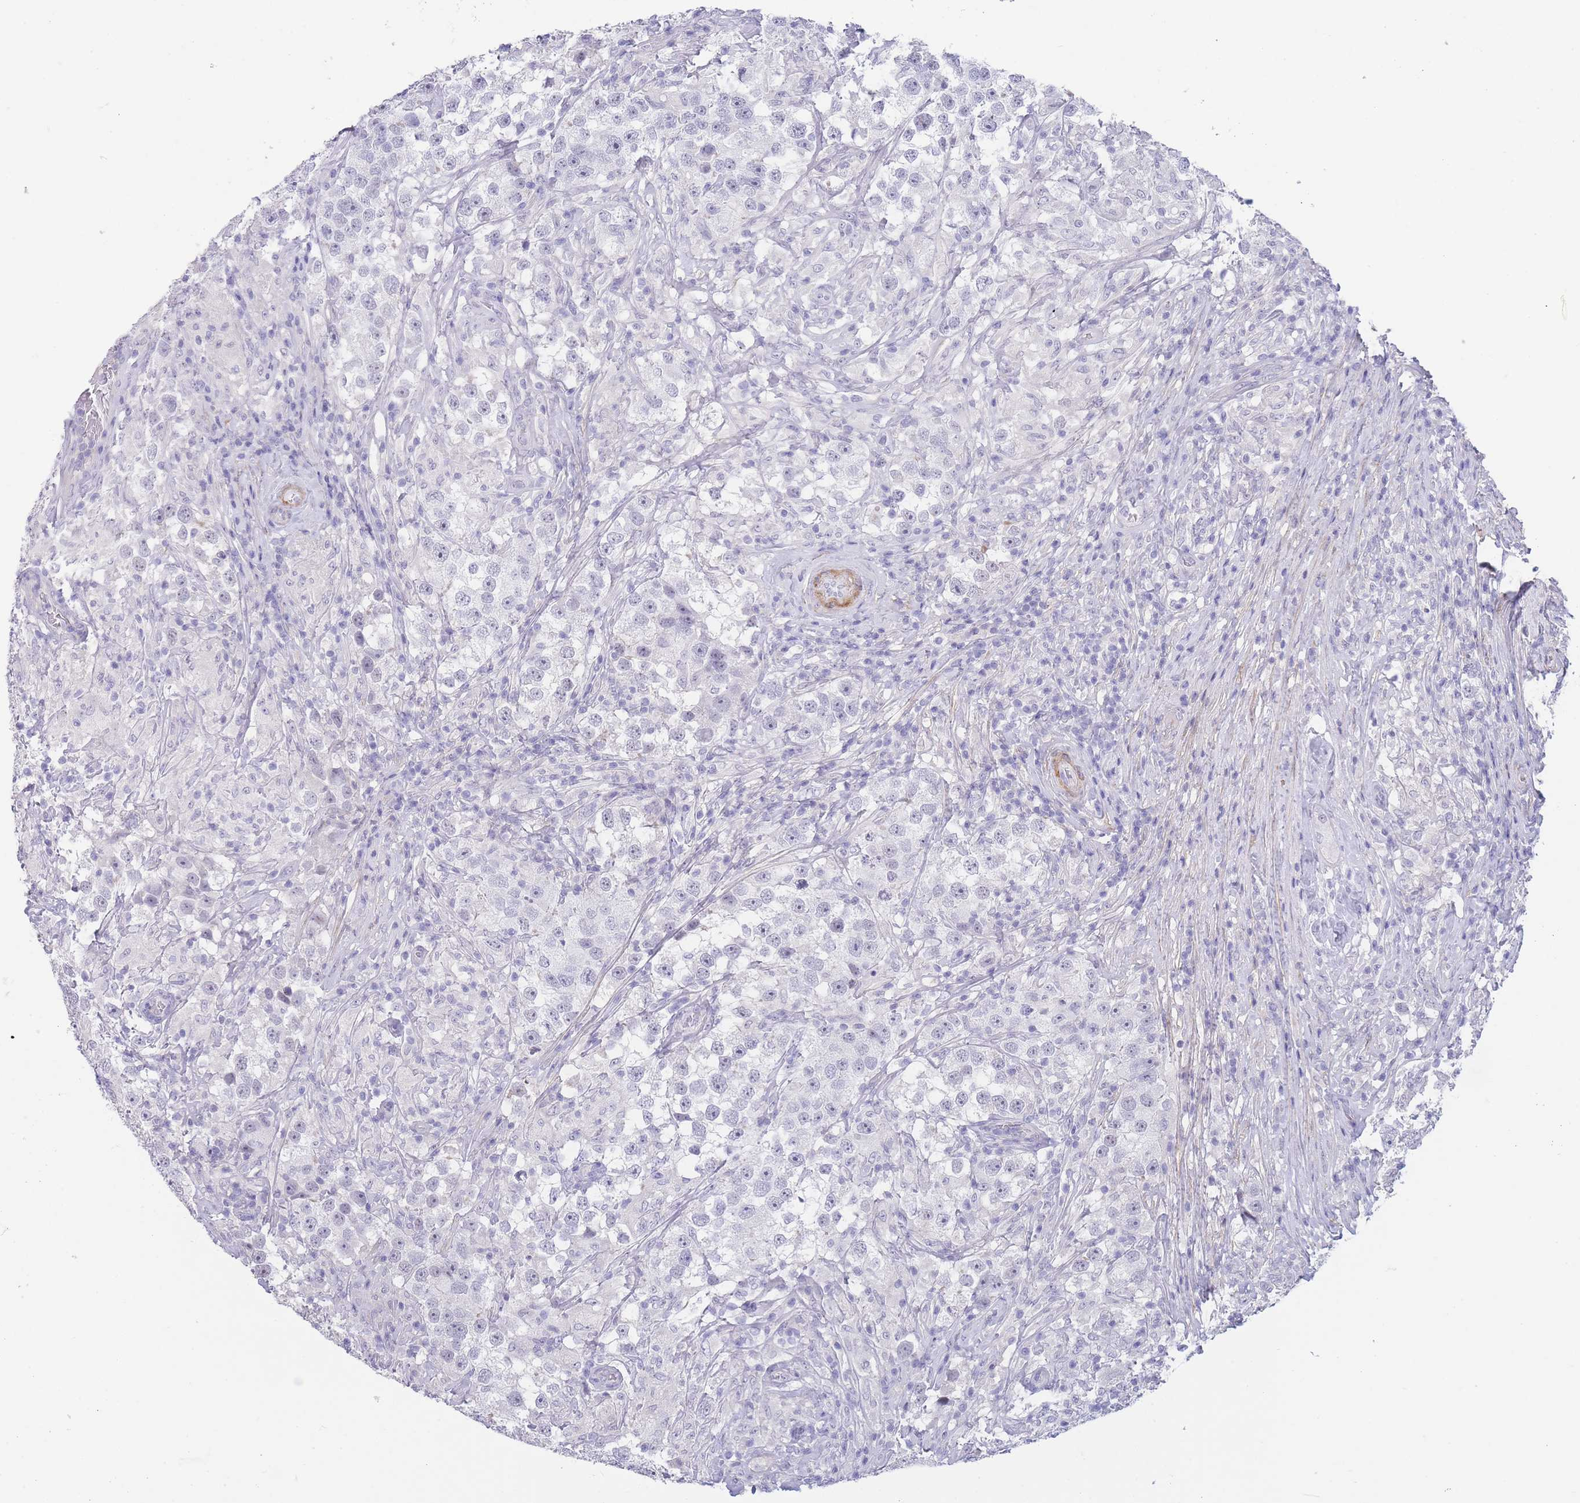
{"staining": {"intensity": "negative", "quantity": "none", "location": "none"}, "tissue": "testis cancer", "cell_type": "Tumor cells", "image_type": "cancer", "snomed": [{"axis": "morphology", "description": "Seminoma, NOS"}, {"axis": "topography", "description": "Testis"}], "caption": "This image is of testis cancer (seminoma) stained with IHC to label a protein in brown with the nuclei are counter-stained blue. There is no staining in tumor cells.", "gene": "ASAP3", "patient": {"sex": "male", "age": 46}}